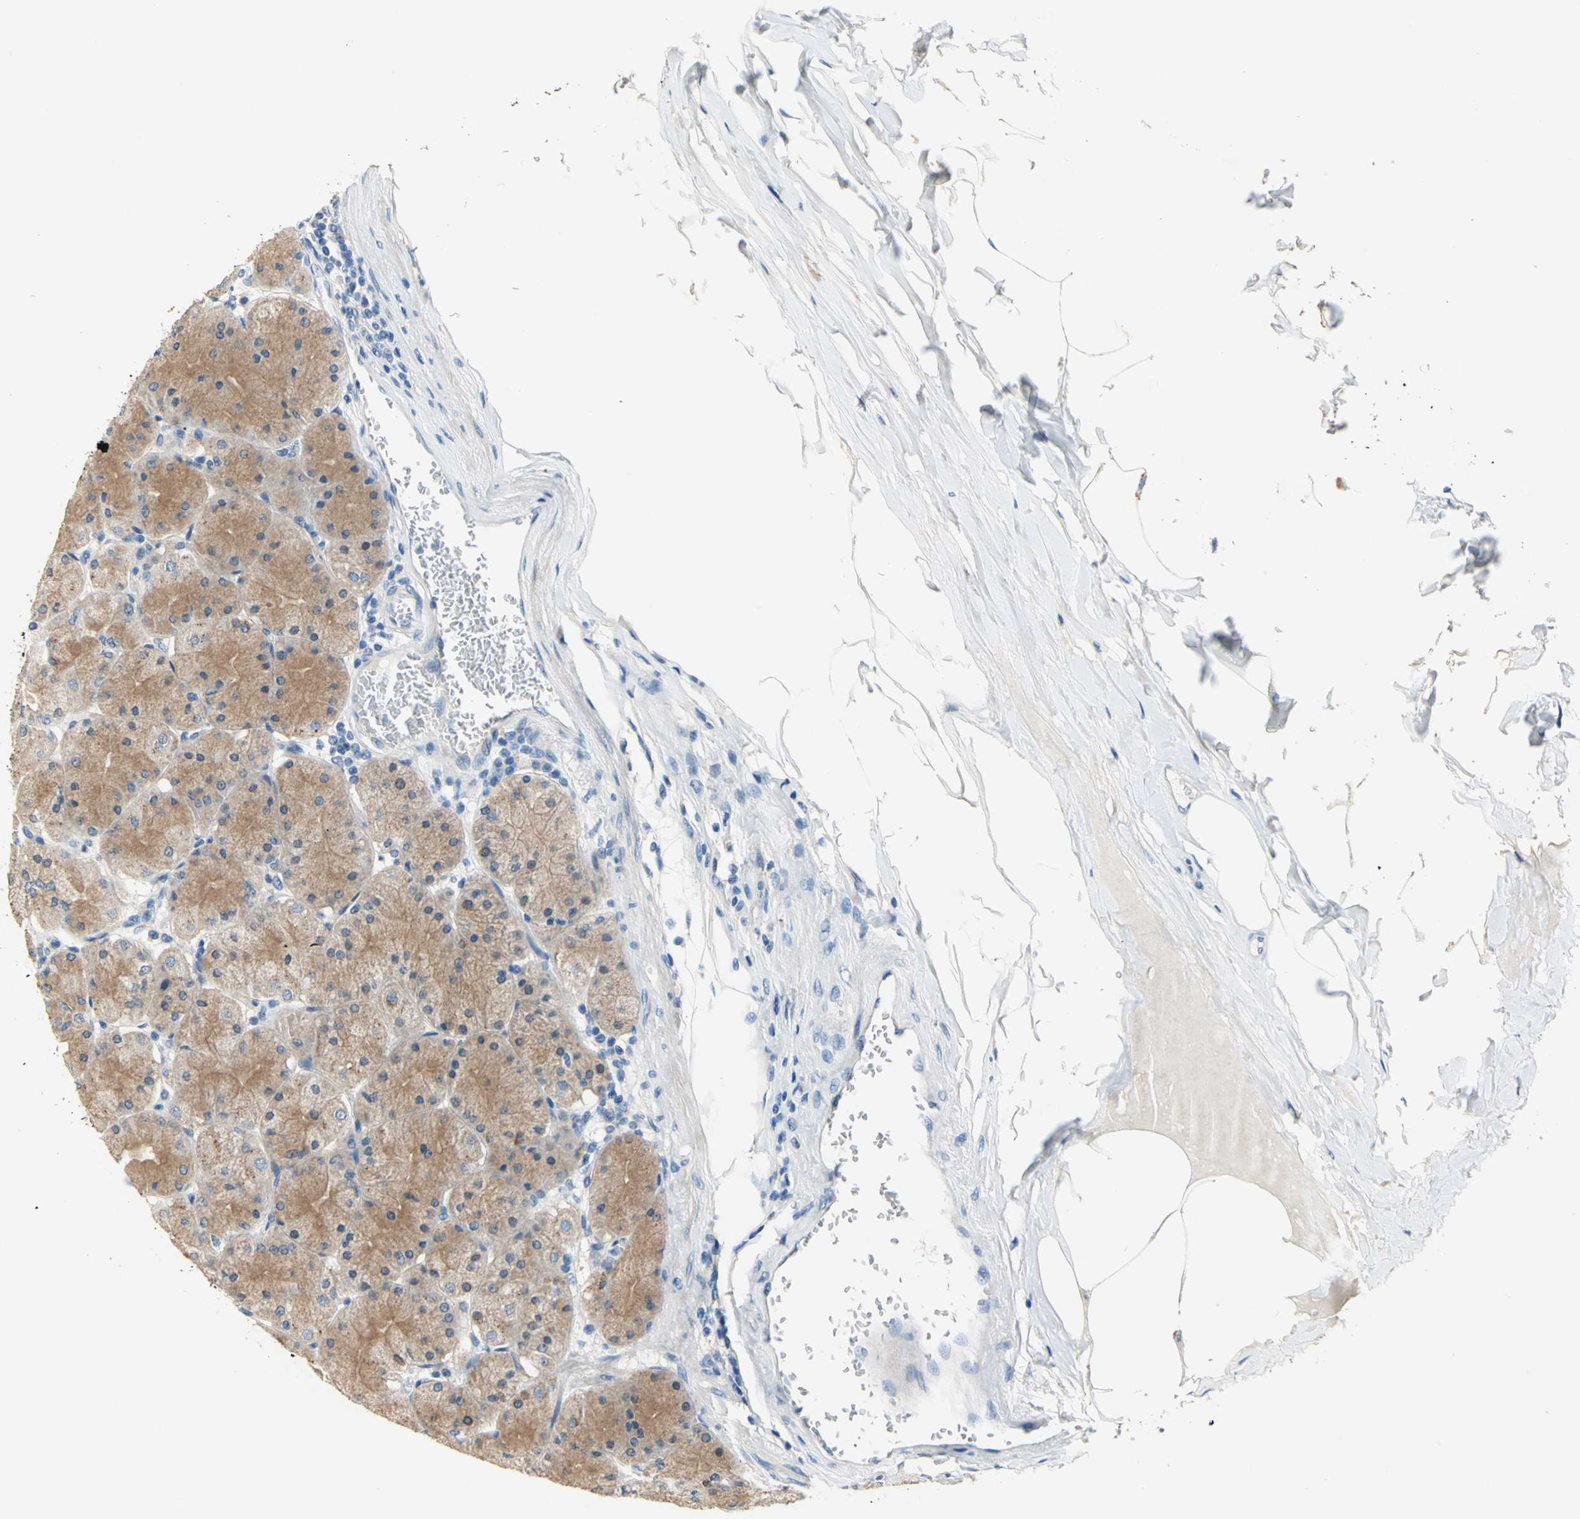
{"staining": {"intensity": "moderate", "quantity": ">75%", "location": "cytoplasmic/membranous"}, "tissue": "stomach", "cell_type": "Glandular cells", "image_type": "normal", "snomed": [{"axis": "morphology", "description": "Normal tissue, NOS"}, {"axis": "topography", "description": "Stomach, upper"}], "caption": "The micrograph shows staining of normal stomach, revealing moderate cytoplasmic/membranous protein expression (brown color) within glandular cells.", "gene": "RASD2", "patient": {"sex": "female", "age": 56}}